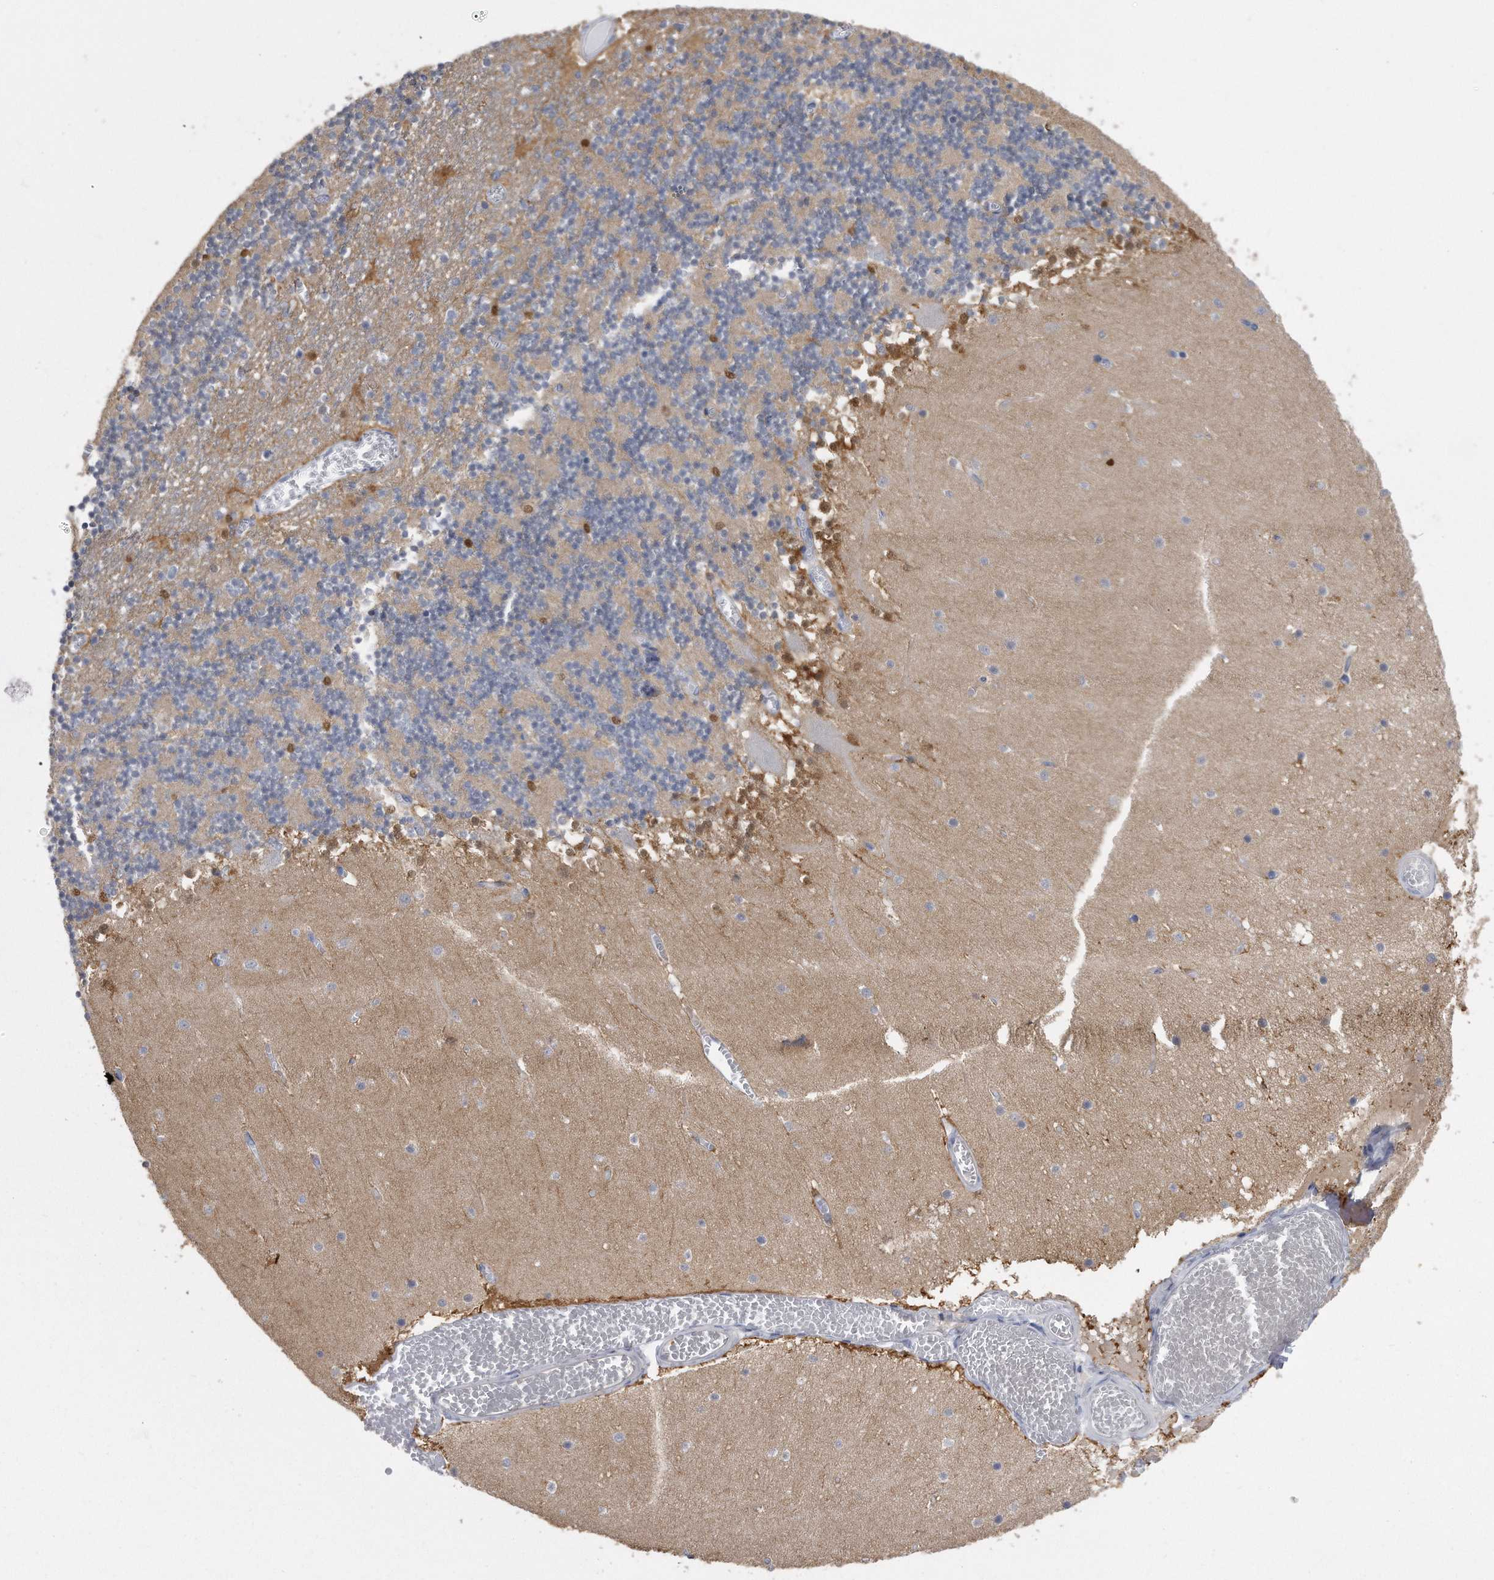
{"staining": {"intensity": "strong", "quantity": "<25%", "location": "cytoplasmic/membranous,nuclear"}, "tissue": "cerebellum", "cell_type": "Cells in granular layer", "image_type": "normal", "snomed": [{"axis": "morphology", "description": "Normal tissue, NOS"}, {"axis": "topography", "description": "Cerebellum"}], "caption": "IHC photomicrograph of unremarkable cerebellum stained for a protein (brown), which reveals medium levels of strong cytoplasmic/membranous,nuclear expression in approximately <25% of cells in granular layer.", "gene": "PYGB", "patient": {"sex": "female", "age": 28}}